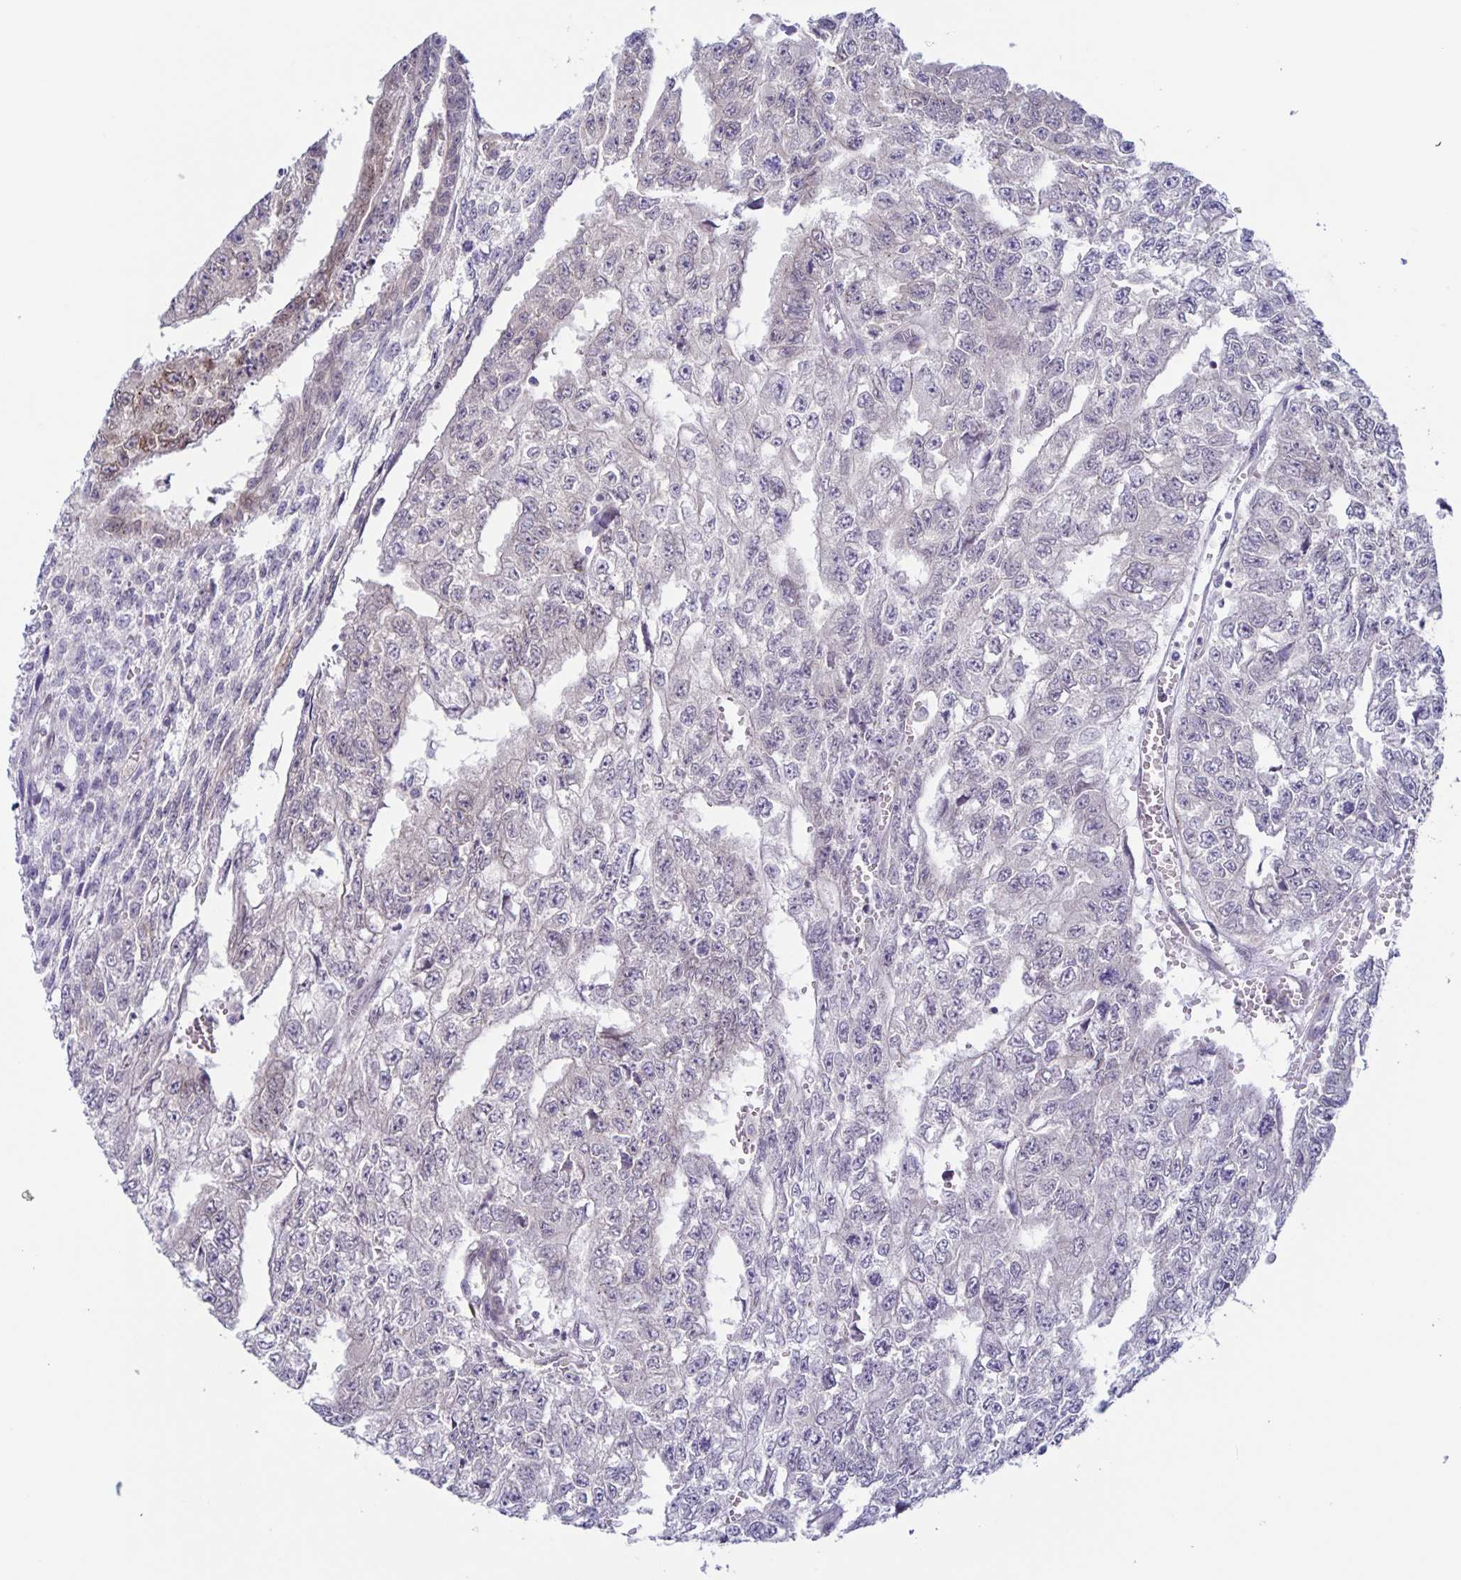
{"staining": {"intensity": "weak", "quantity": "<25%", "location": "cytoplasmic/membranous,nuclear"}, "tissue": "testis cancer", "cell_type": "Tumor cells", "image_type": "cancer", "snomed": [{"axis": "morphology", "description": "Carcinoma, Embryonal, NOS"}, {"axis": "morphology", "description": "Teratoma, malignant, NOS"}, {"axis": "topography", "description": "Testis"}], "caption": "High power microscopy photomicrograph of an immunohistochemistry image of teratoma (malignant) (testis), revealing no significant expression in tumor cells.", "gene": "SYNE2", "patient": {"sex": "male", "age": 24}}